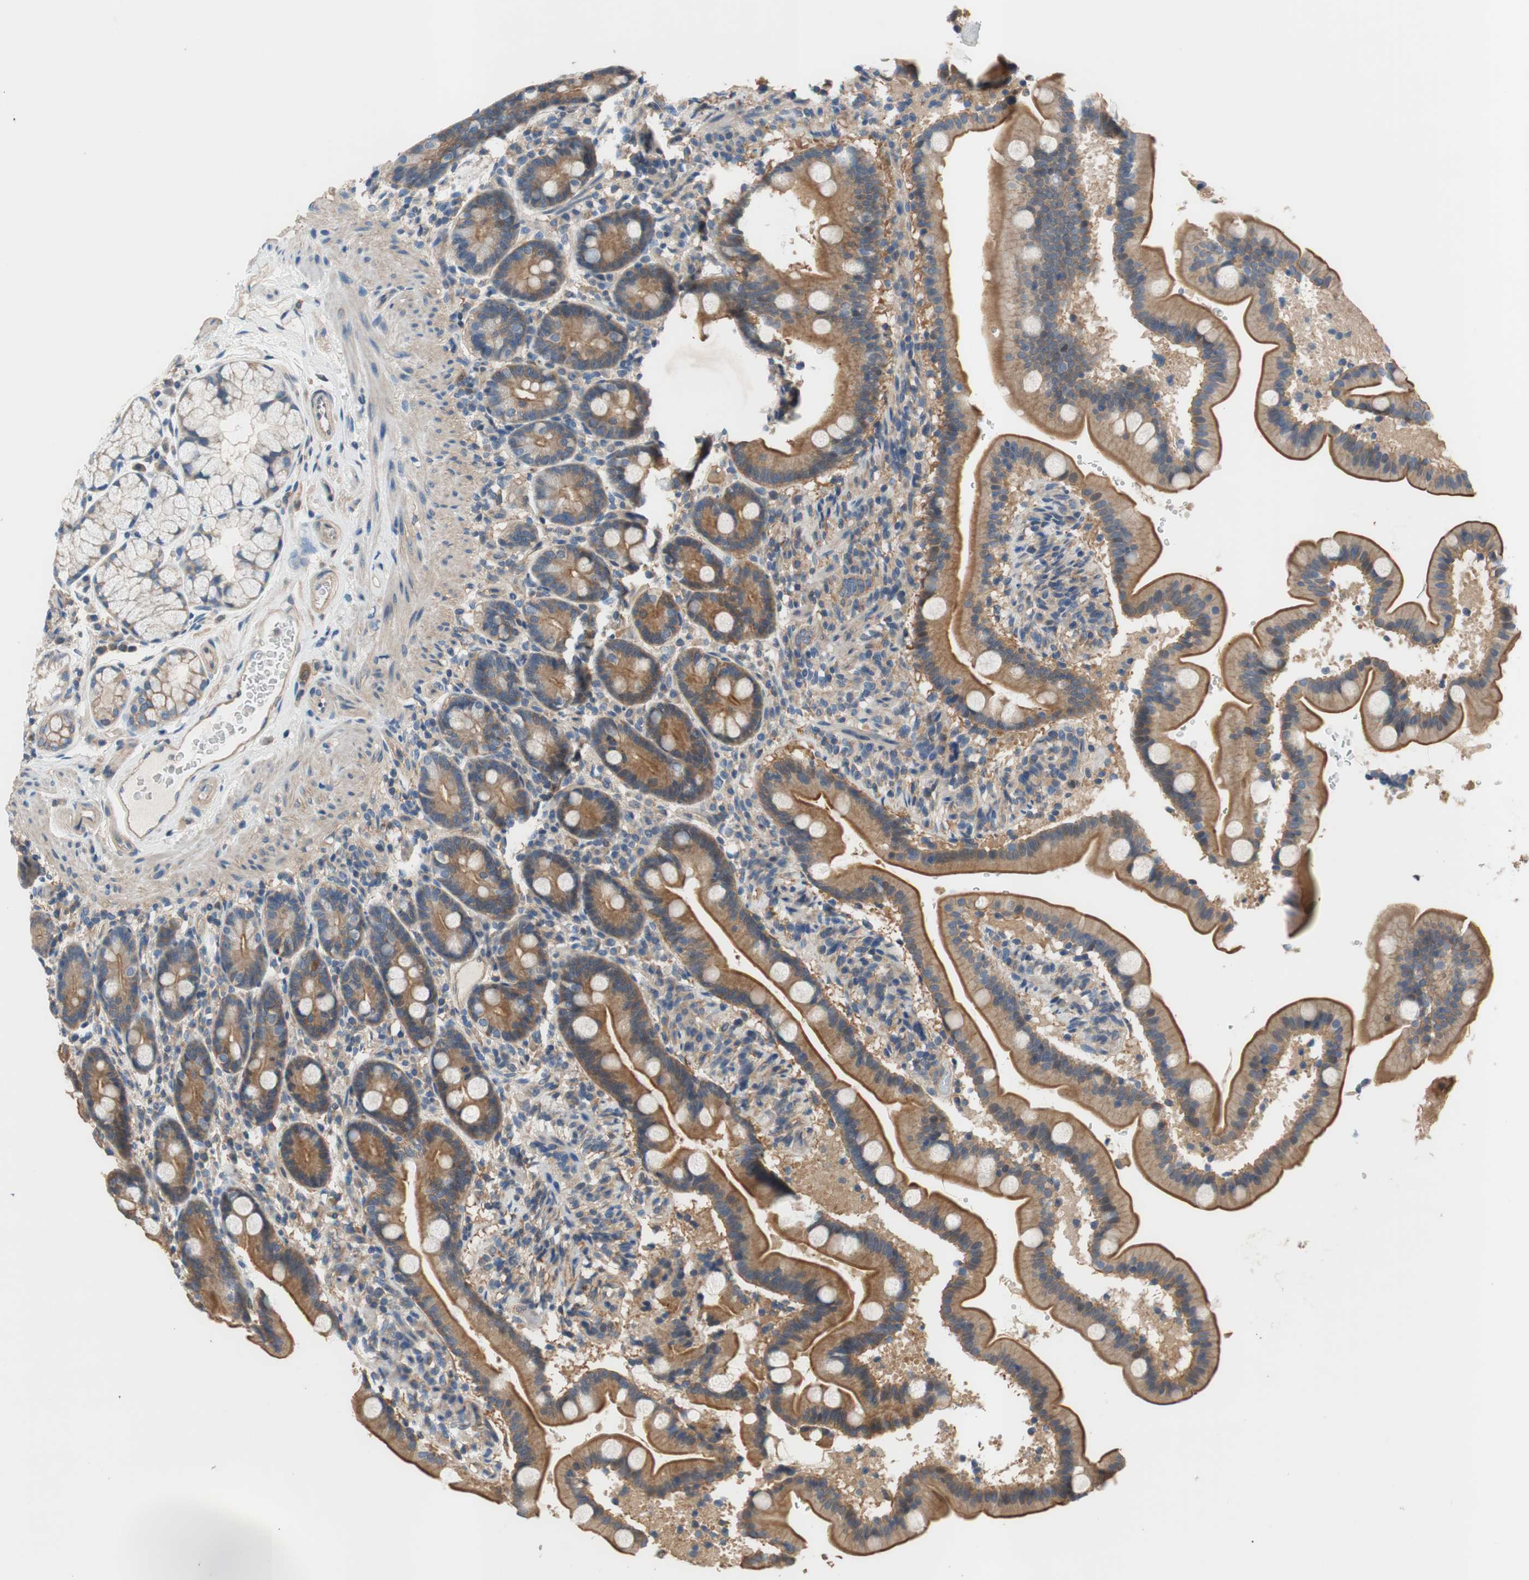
{"staining": {"intensity": "moderate", "quantity": ">75%", "location": "cytoplasmic/membranous"}, "tissue": "duodenum", "cell_type": "Glandular cells", "image_type": "normal", "snomed": [{"axis": "morphology", "description": "Normal tissue, NOS"}, {"axis": "topography", "description": "Duodenum"}], "caption": "Immunohistochemistry staining of benign duodenum, which reveals medium levels of moderate cytoplasmic/membranous positivity in about >75% of glandular cells indicating moderate cytoplasmic/membranous protein expression. The staining was performed using DAB (3,3'-diaminobenzidine) (brown) for protein detection and nuclei were counterstained in hematoxylin (blue).", "gene": "CALML3", "patient": {"sex": "male", "age": 54}}